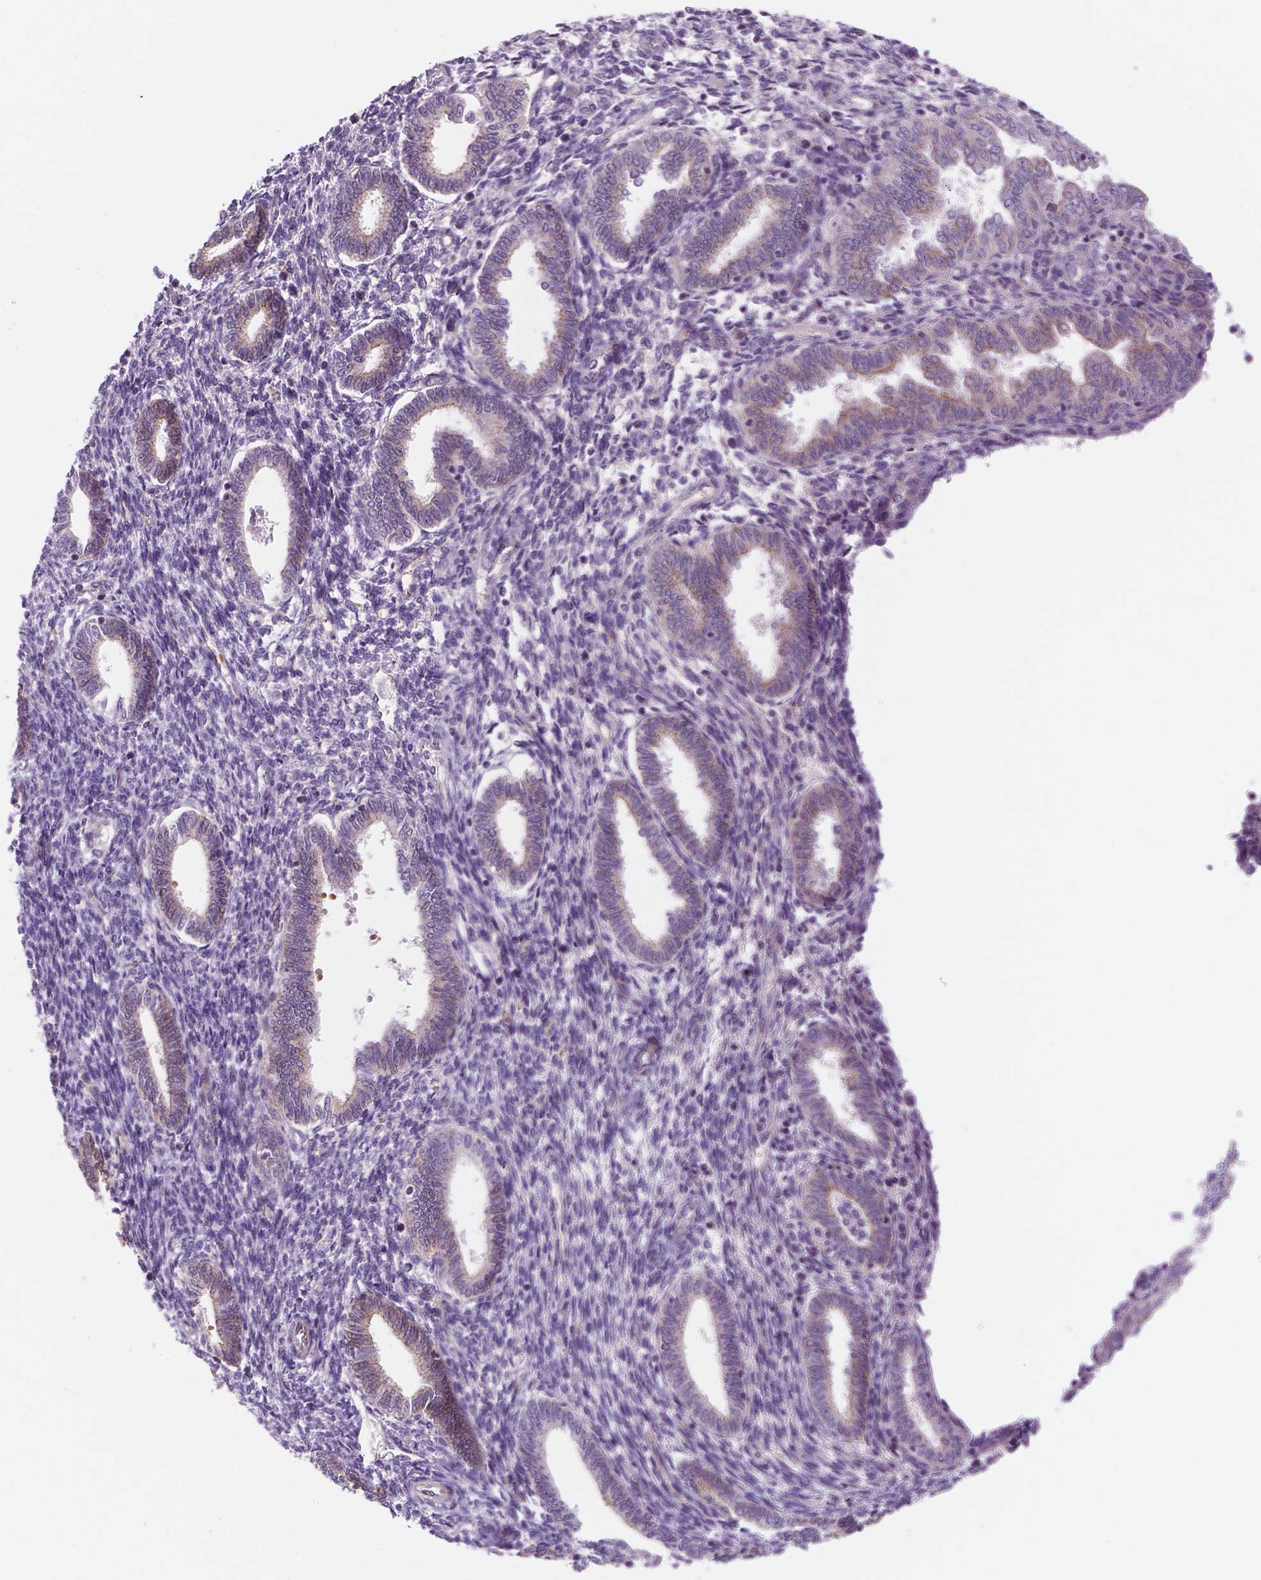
{"staining": {"intensity": "negative", "quantity": "none", "location": "none"}, "tissue": "endometrium", "cell_type": "Cells in endometrial stroma", "image_type": "normal", "snomed": [{"axis": "morphology", "description": "Normal tissue, NOS"}, {"axis": "topography", "description": "Endometrium"}], "caption": "DAB immunohistochemical staining of normal endometrium reveals no significant expression in cells in endometrial stroma. (DAB immunohistochemistry visualized using brightfield microscopy, high magnification).", "gene": "RND3", "patient": {"sex": "female", "age": 42}}